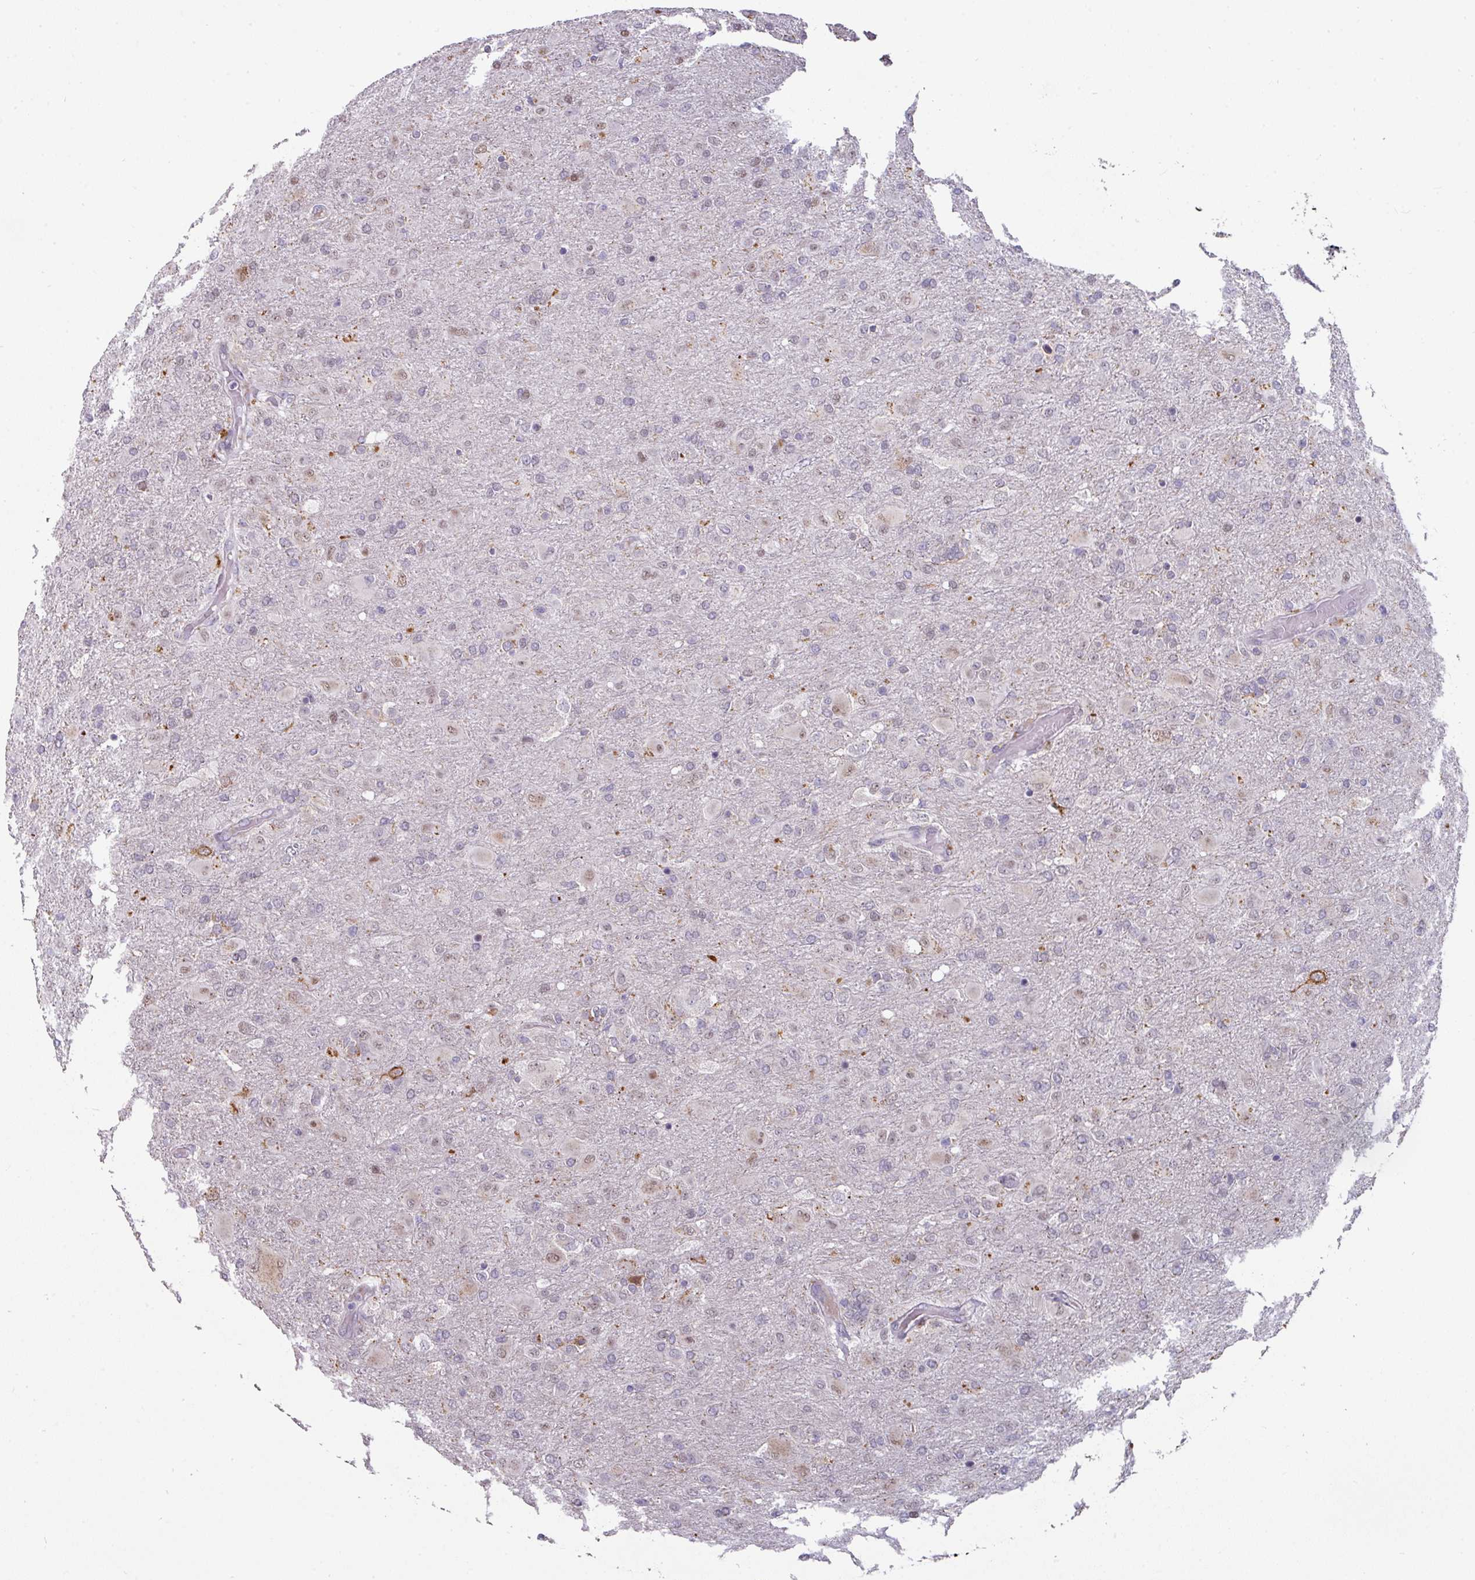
{"staining": {"intensity": "negative", "quantity": "none", "location": "none"}, "tissue": "glioma", "cell_type": "Tumor cells", "image_type": "cancer", "snomed": [{"axis": "morphology", "description": "Glioma, malignant, Low grade"}, {"axis": "topography", "description": "Brain"}], "caption": "Glioma stained for a protein using immunohistochemistry exhibits no staining tumor cells.", "gene": "SWSAP1", "patient": {"sex": "male", "age": 65}}